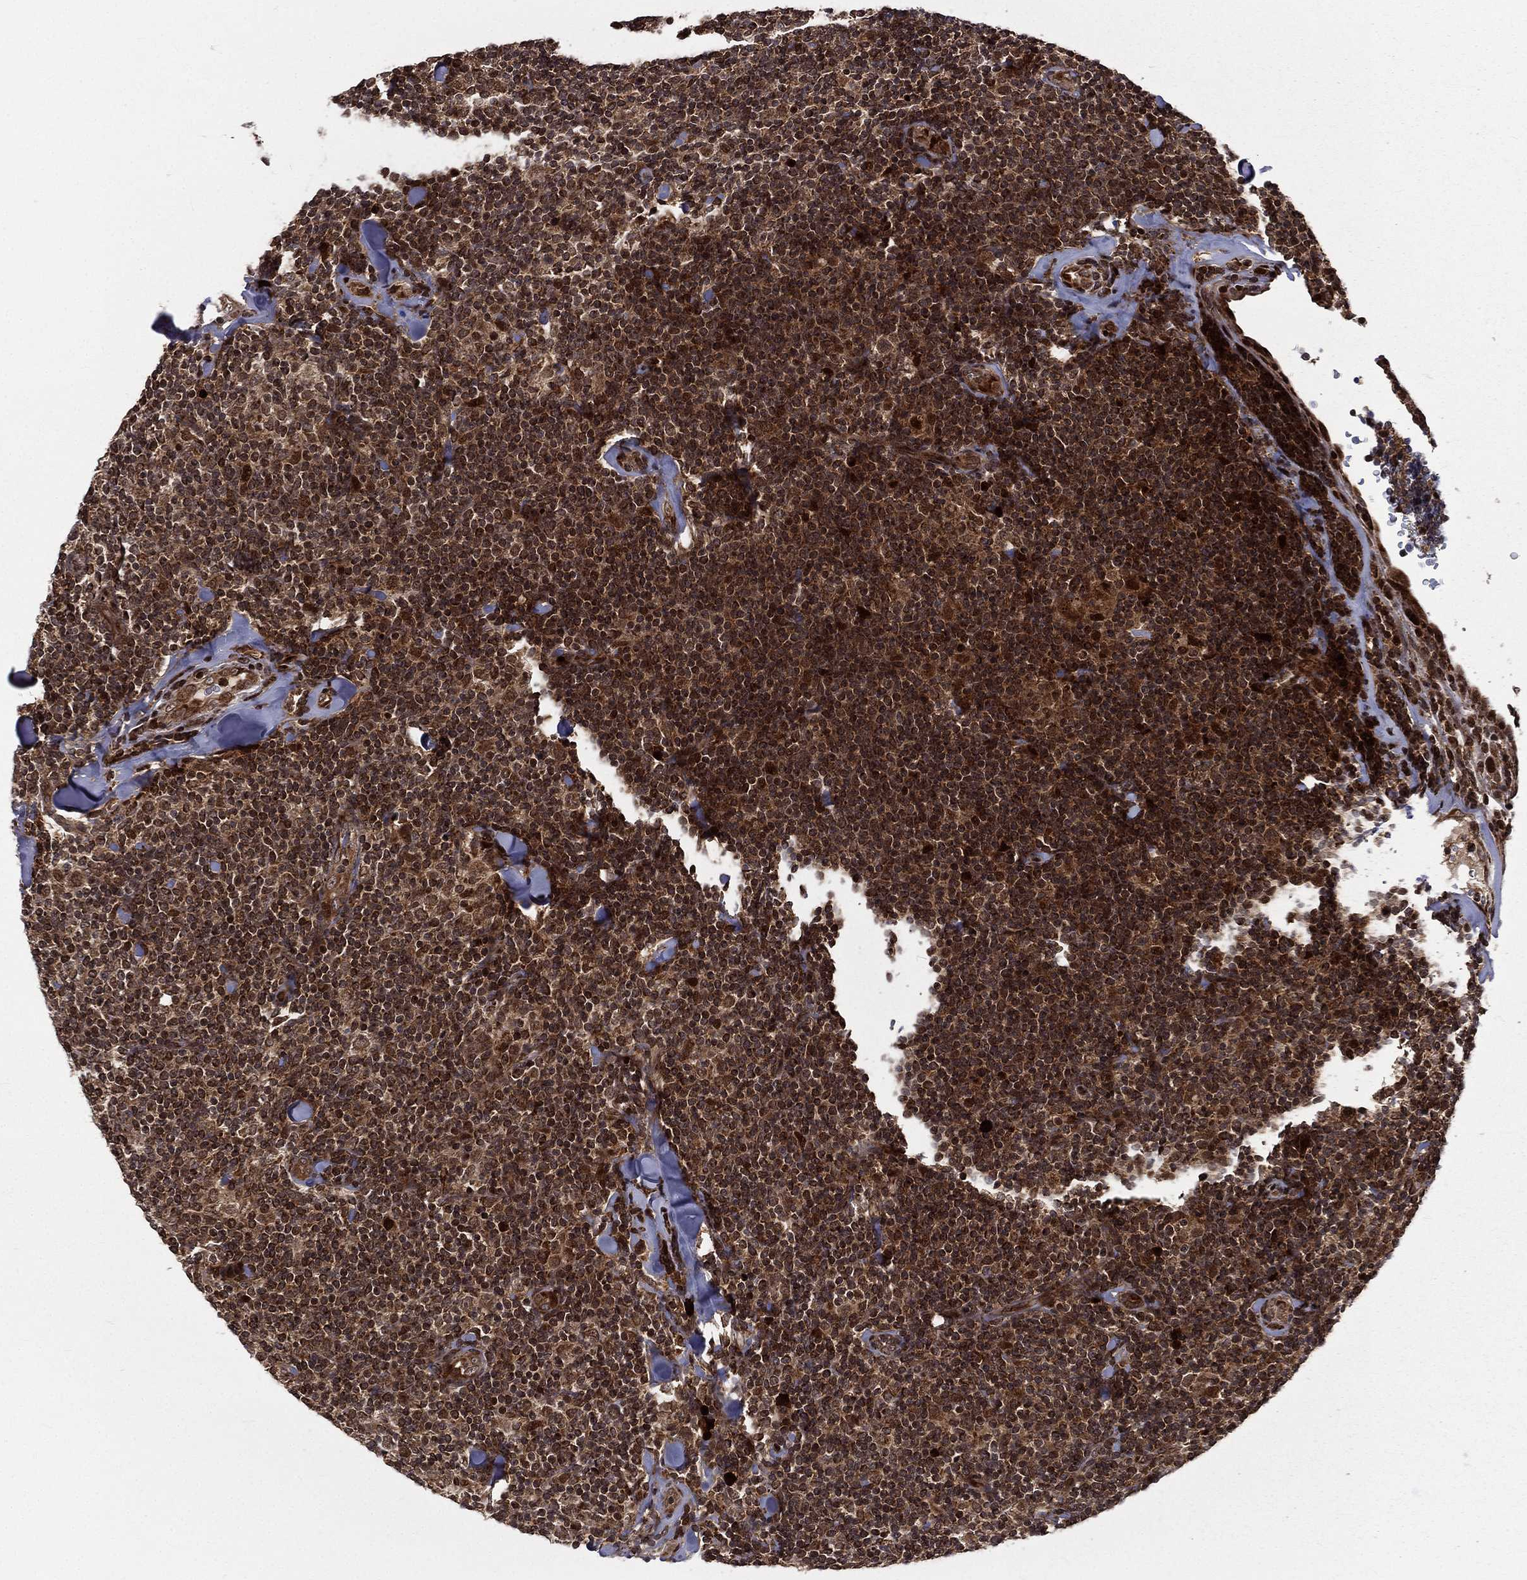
{"staining": {"intensity": "strong", "quantity": ">75%", "location": "cytoplasmic/membranous,nuclear"}, "tissue": "lymphoma", "cell_type": "Tumor cells", "image_type": "cancer", "snomed": [{"axis": "morphology", "description": "Malignant lymphoma, non-Hodgkin's type, Low grade"}, {"axis": "topography", "description": "Lymph node"}], "caption": "Low-grade malignant lymphoma, non-Hodgkin's type was stained to show a protein in brown. There is high levels of strong cytoplasmic/membranous and nuclear positivity in approximately >75% of tumor cells. (Stains: DAB in brown, nuclei in blue, Microscopy: brightfield microscopy at high magnification).", "gene": "MDM2", "patient": {"sex": "female", "age": 56}}